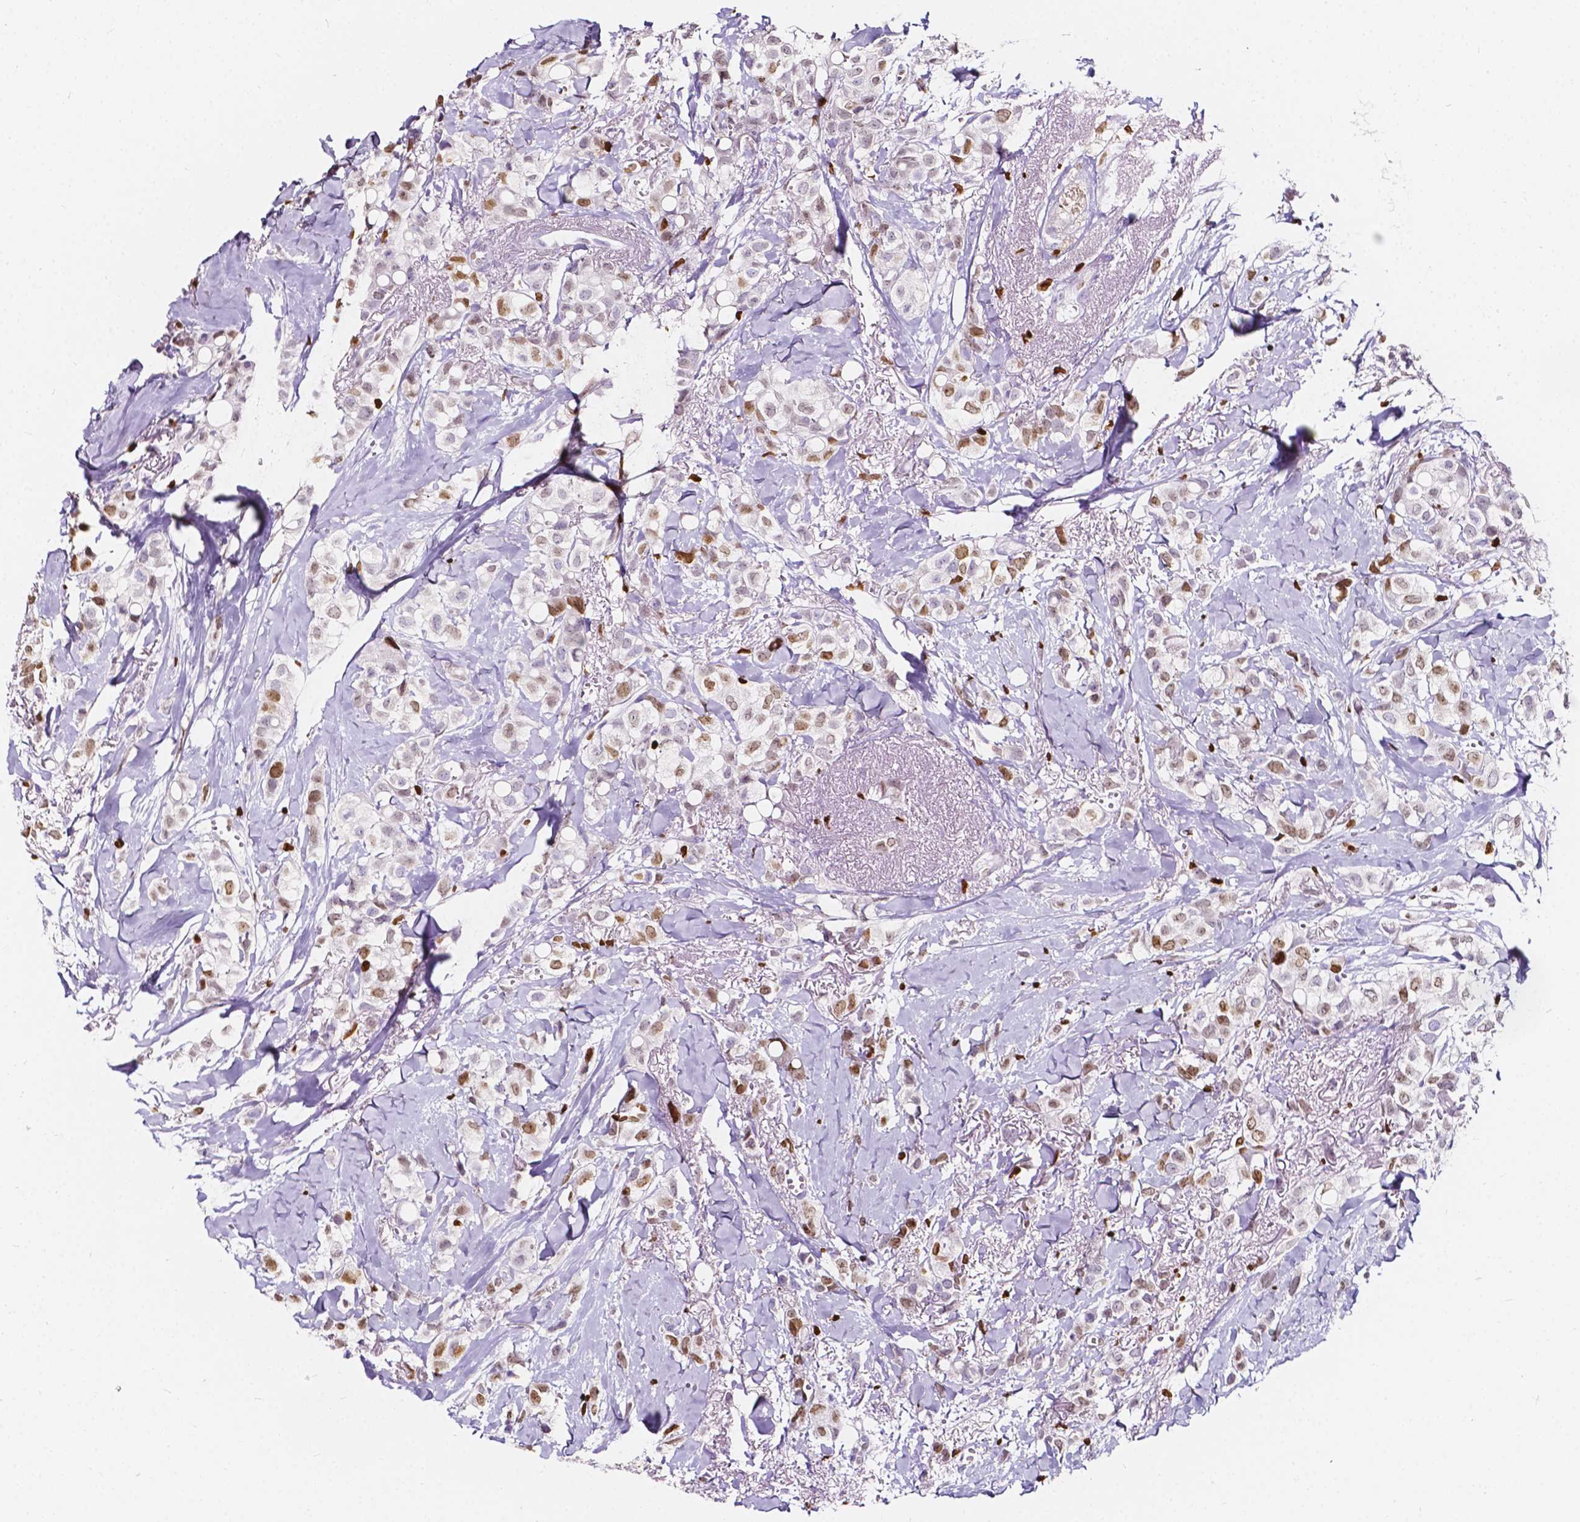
{"staining": {"intensity": "moderate", "quantity": ">75%", "location": "nuclear"}, "tissue": "breast cancer", "cell_type": "Tumor cells", "image_type": "cancer", "snomed": [{"axis": "morphology", "description": "Duct carcinoma"}, {"axis": "topography", "description": "Breast"}], "caption": "High-magnification brightfield microscopy of breast cancer stained with DAB (3,3'-diaminobenzidine) (brown) and counterstained with hematoxylin (blue). tumor cells exhibit moderate nuclear staining is identified in approximately>75% of cells.", "gene": "CBY3", "patient": {"sex": "female", "age": 85}}